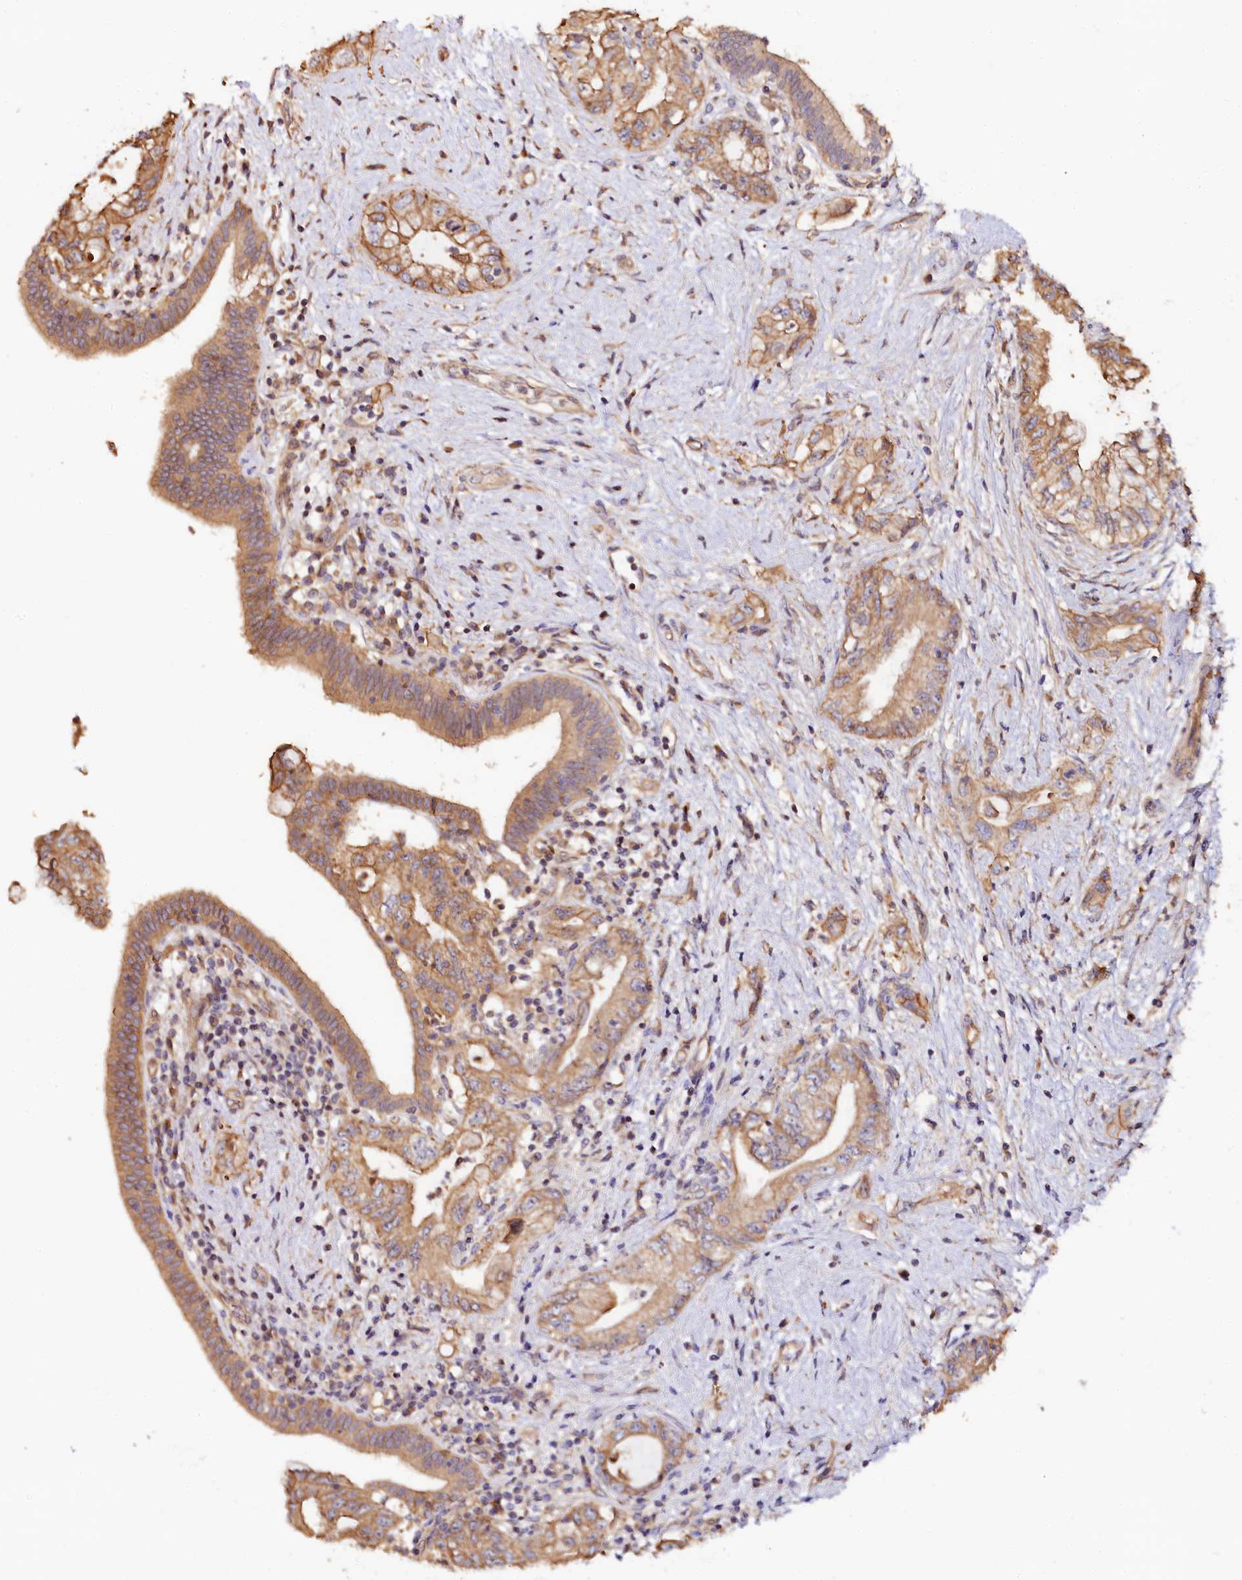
{"staining": {"intensity": "moderate", "quantity": ">75%", "location": "cytoplasmic/membranous"}, "tissue": "pancreatic cancer", "cell_type": "Tumor cells", "image_type": "cancer", "snomed": [{"axis": "morphology", "description": "Adenocarcinoma, NOS"}, {"axis": "topography", "description": "Pancreas"}], "caption": "Immunohistochemical staining of human pancreatic cancer (adenocarcinoma) reveals medium levels of moderate cytoplasmic/membranous staining in approximately >75% of tumor cells.", "gene": "KATNB1", "patient": {"sex": "female", "age": 73}}